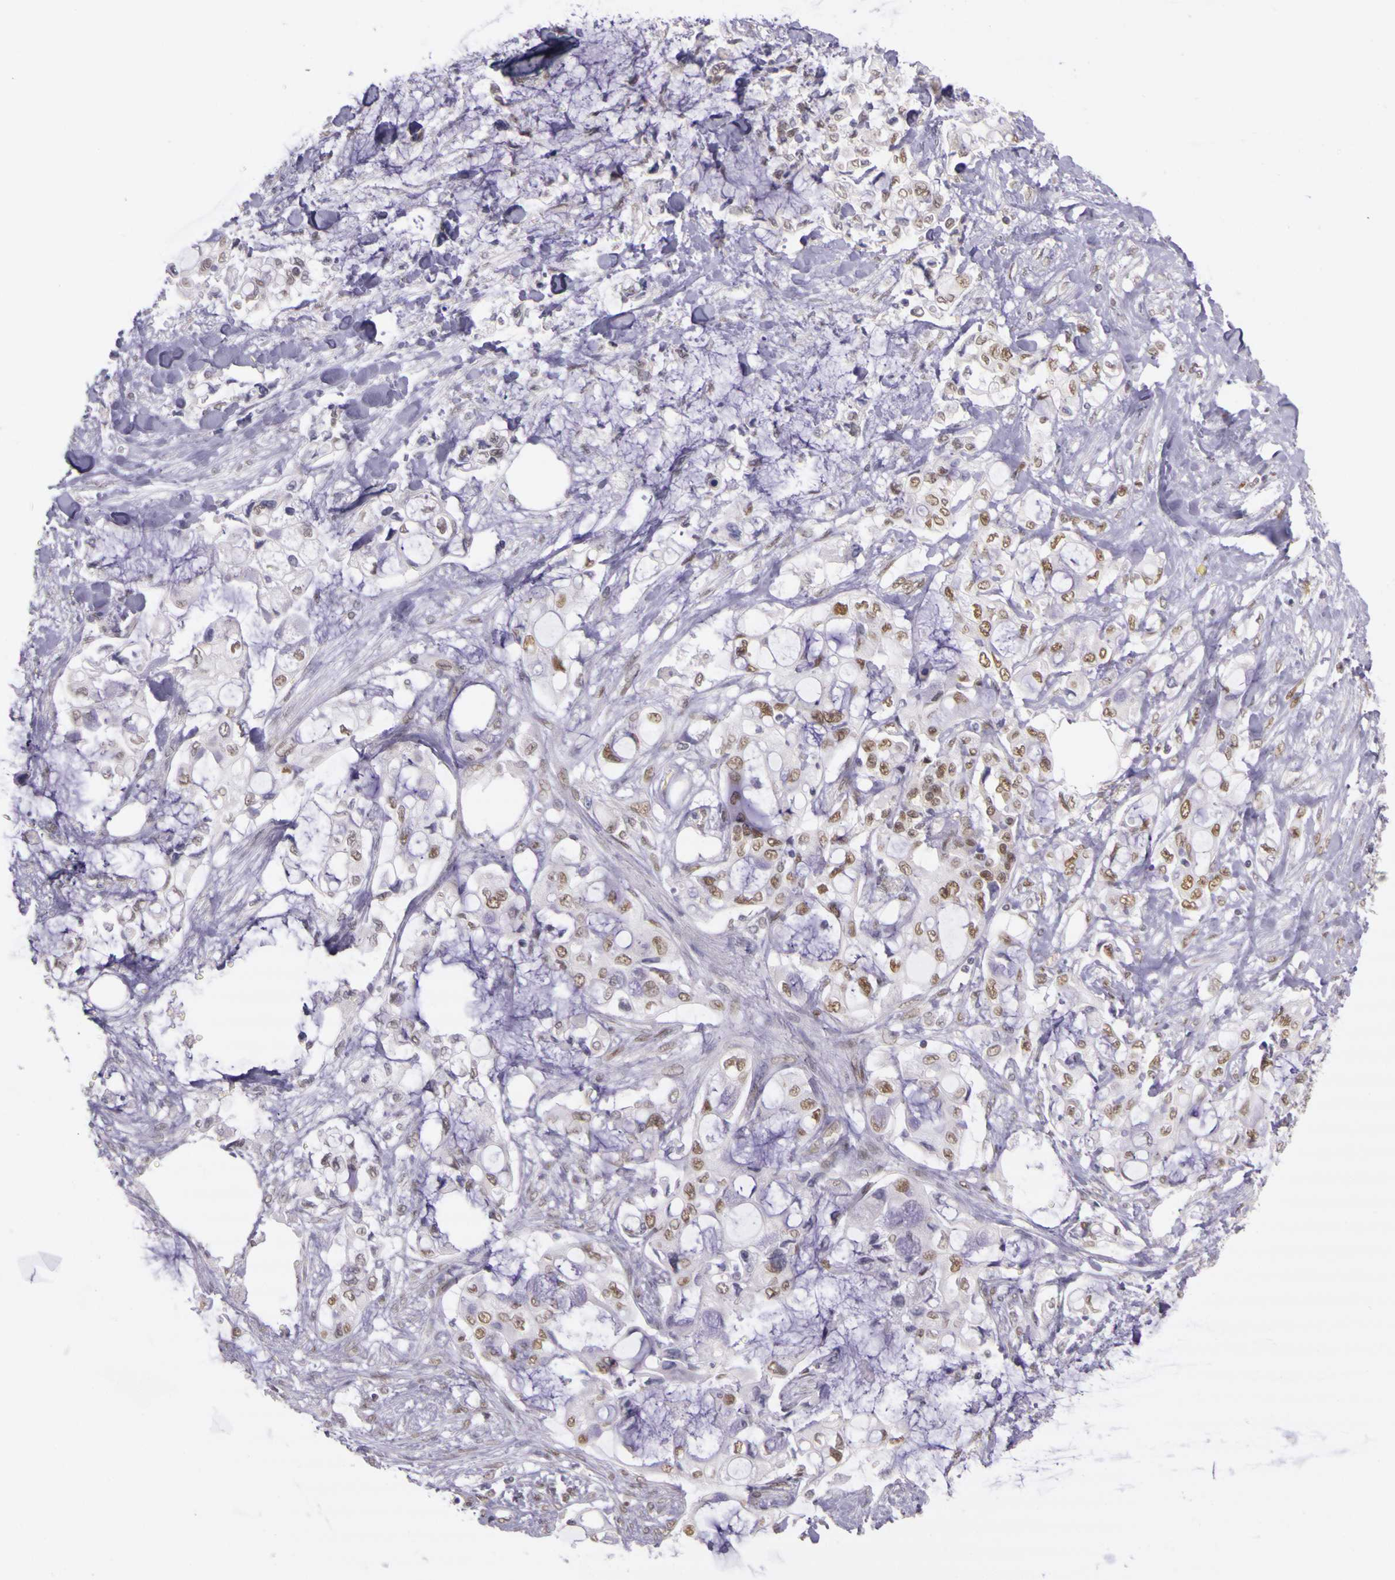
{"staining": {"intensity": "weak", "quantity": ">75%", "location": "nuclear"}, "tissue": "pancreatic cancer", "cell_type": "Tumor cells", "image_type": "cancer", "snomed": [{"axis": "morphology", "description": "Adenocarcinoma, NOS"}, {"axis": "topography", "description": "Pancreas"}], "caption": "Pancreatic adenocarcinoma stained with a protein marker displays weak staining in tumor cells.", "gene": "WDR13", "patient": {"sex": "female", "age": 70}}